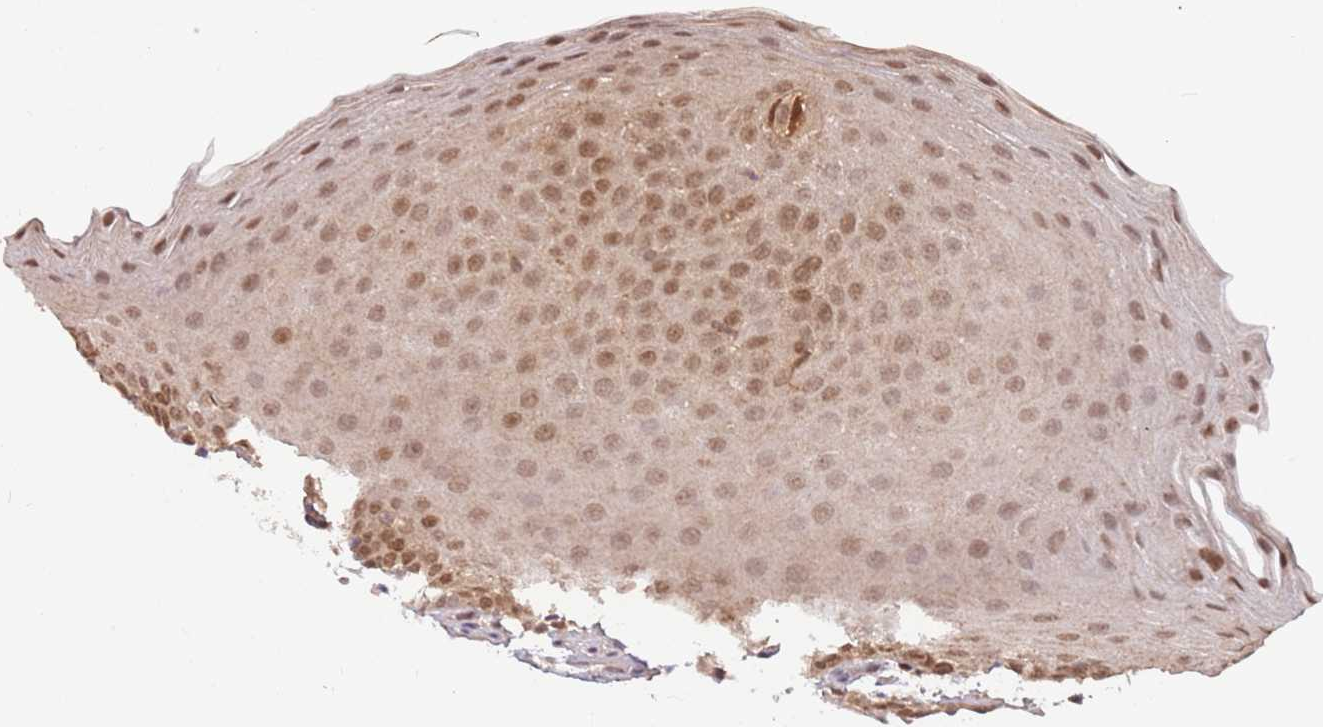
{"staining": {"intensity": "moderate", "quantity": "25%-75%", "location": "nuclear"}, "tissue": "oral mucosa", "cell_type": "Squamous epithelial cells", "image_type": "normal", "snomed": [{"axis": "morphology", "description": "Normal tissue, NOS"}, {"axis": "topography", "description": "Oral tissue"}], "caption": "Squamous epithelial cells exhibit medium levels of moderate nuclear positivity in approximately 25%-75% of cells in unremarkable oral mucosa. The protein is shown in brown color, while the nuclei are stained blue.", "gene": "SALL1", "patient": {"sex": "male", "age": 46}}